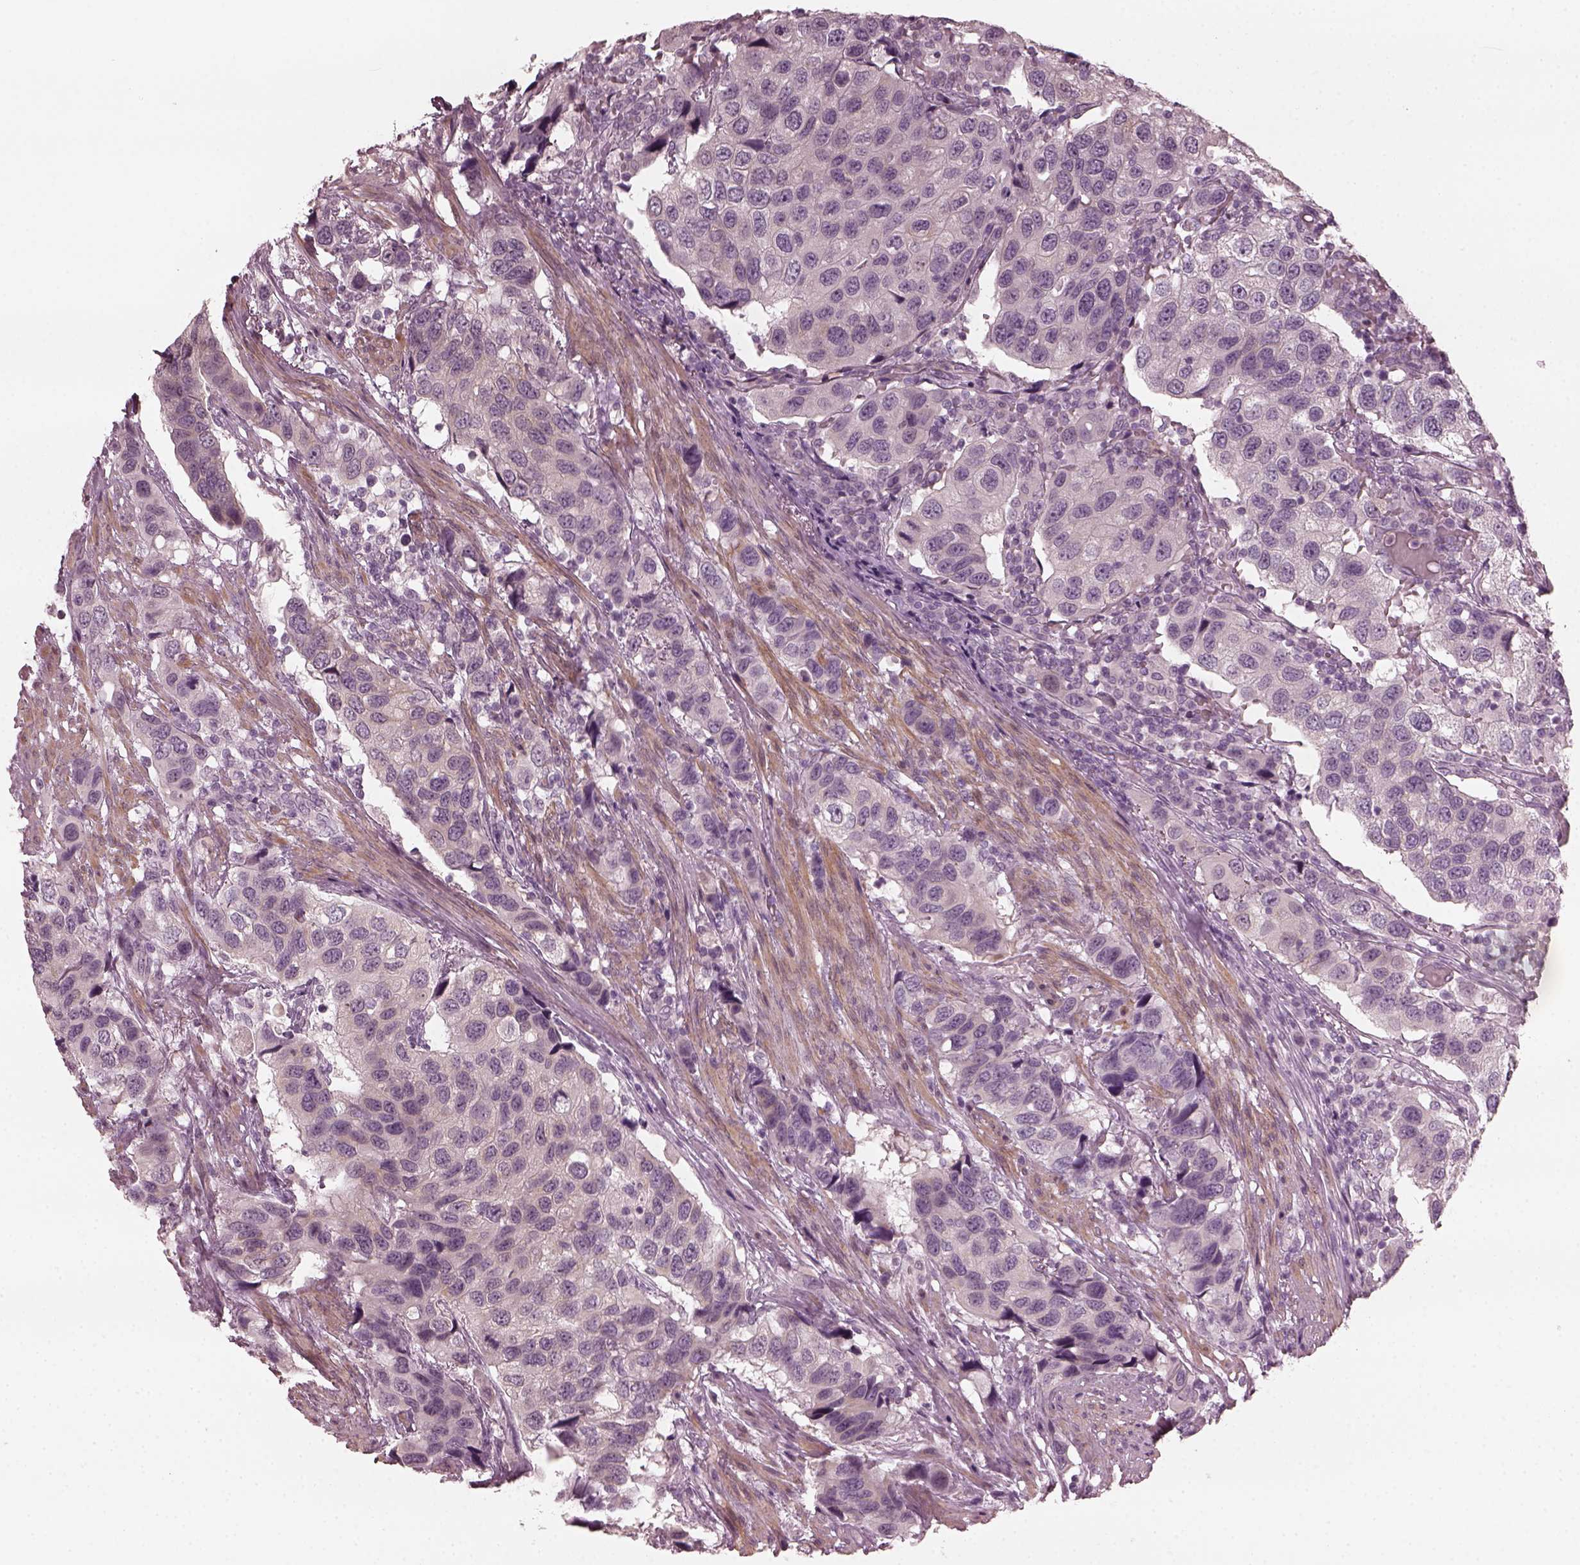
{"staining": {"intensity": "negative", "quantity": "none", "location": "none"}, "tissue": "urothelial cancer", "cell_type": "Tumor cells", "image_type": "cancer", "snomed": [{"axis": "morphology", "description": "Urothelial carcinoma, High grade"}, {"axis": "topography", "description": "Urinary bladder"}], "caption": "Immunohistochemical staining of urothelial cancer displays no significant expression in tumor cells.", "gene": "CCDC170", "patient": {"sex": "male", "age": 79}}